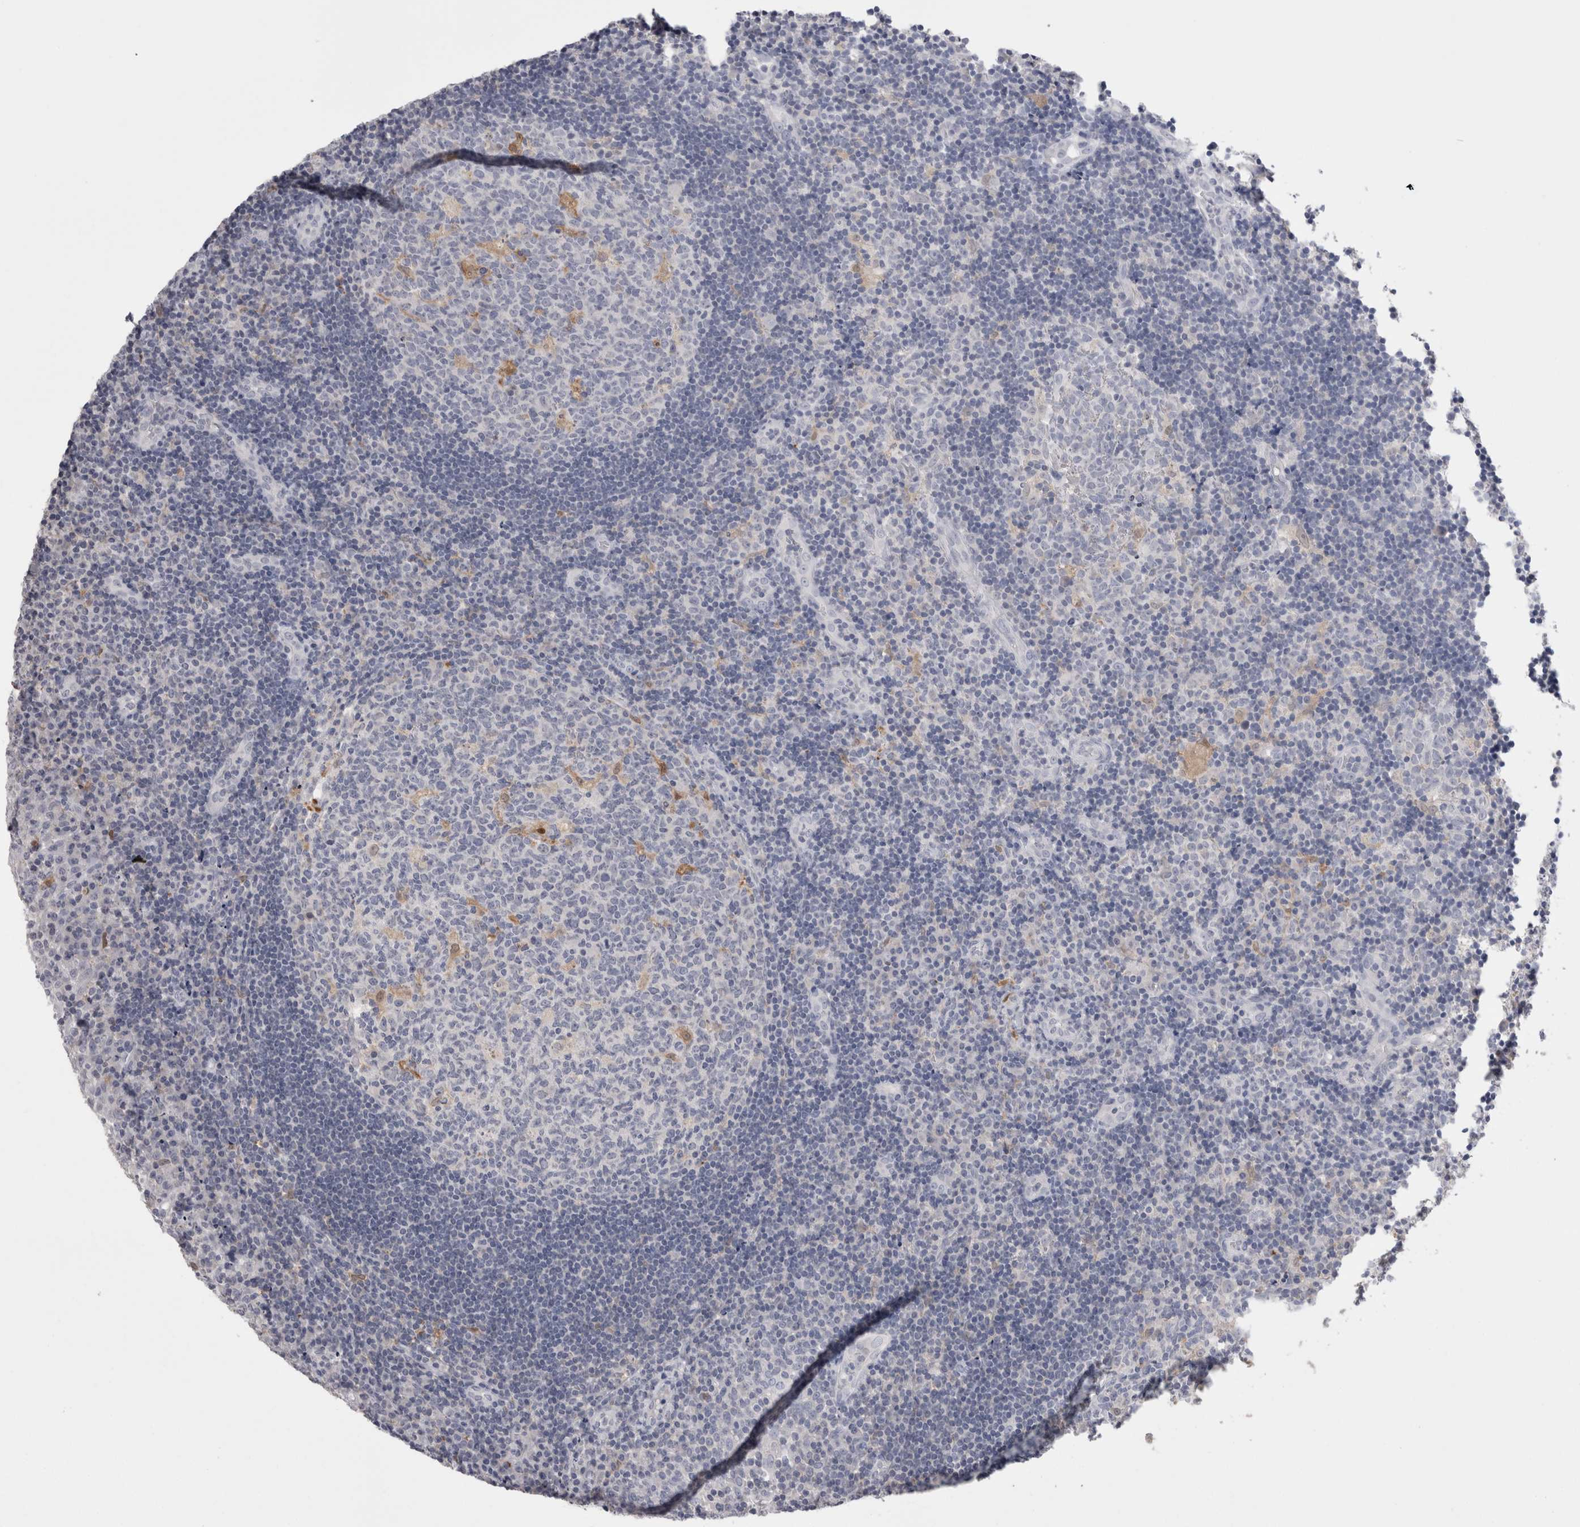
{"staining": {"intensity": "moderate", "quantity": "<25%", "location": "cytoplasmic/membranous,nuclear"}, "tissue": "tonsil", "cell_type": "Germinal center cells", "image_type": "normal", "snomed": [{"axis": "morphology", "description": "Normal tissue, NOS"}, {"axis": "topography", "description": "Tonsil"}], "caption": "Germinal center cells demonstrate low levels of moderate cytoplasmic/membranous,nuclear expression in about <25% of cells in normal human tonsil. (DAB (3,3'-diaminobenzidine) IHC with brightfield microscopy, high magnification).", "gene": "SUCNR1", "patient": {"sex": "female", "age": 40}}